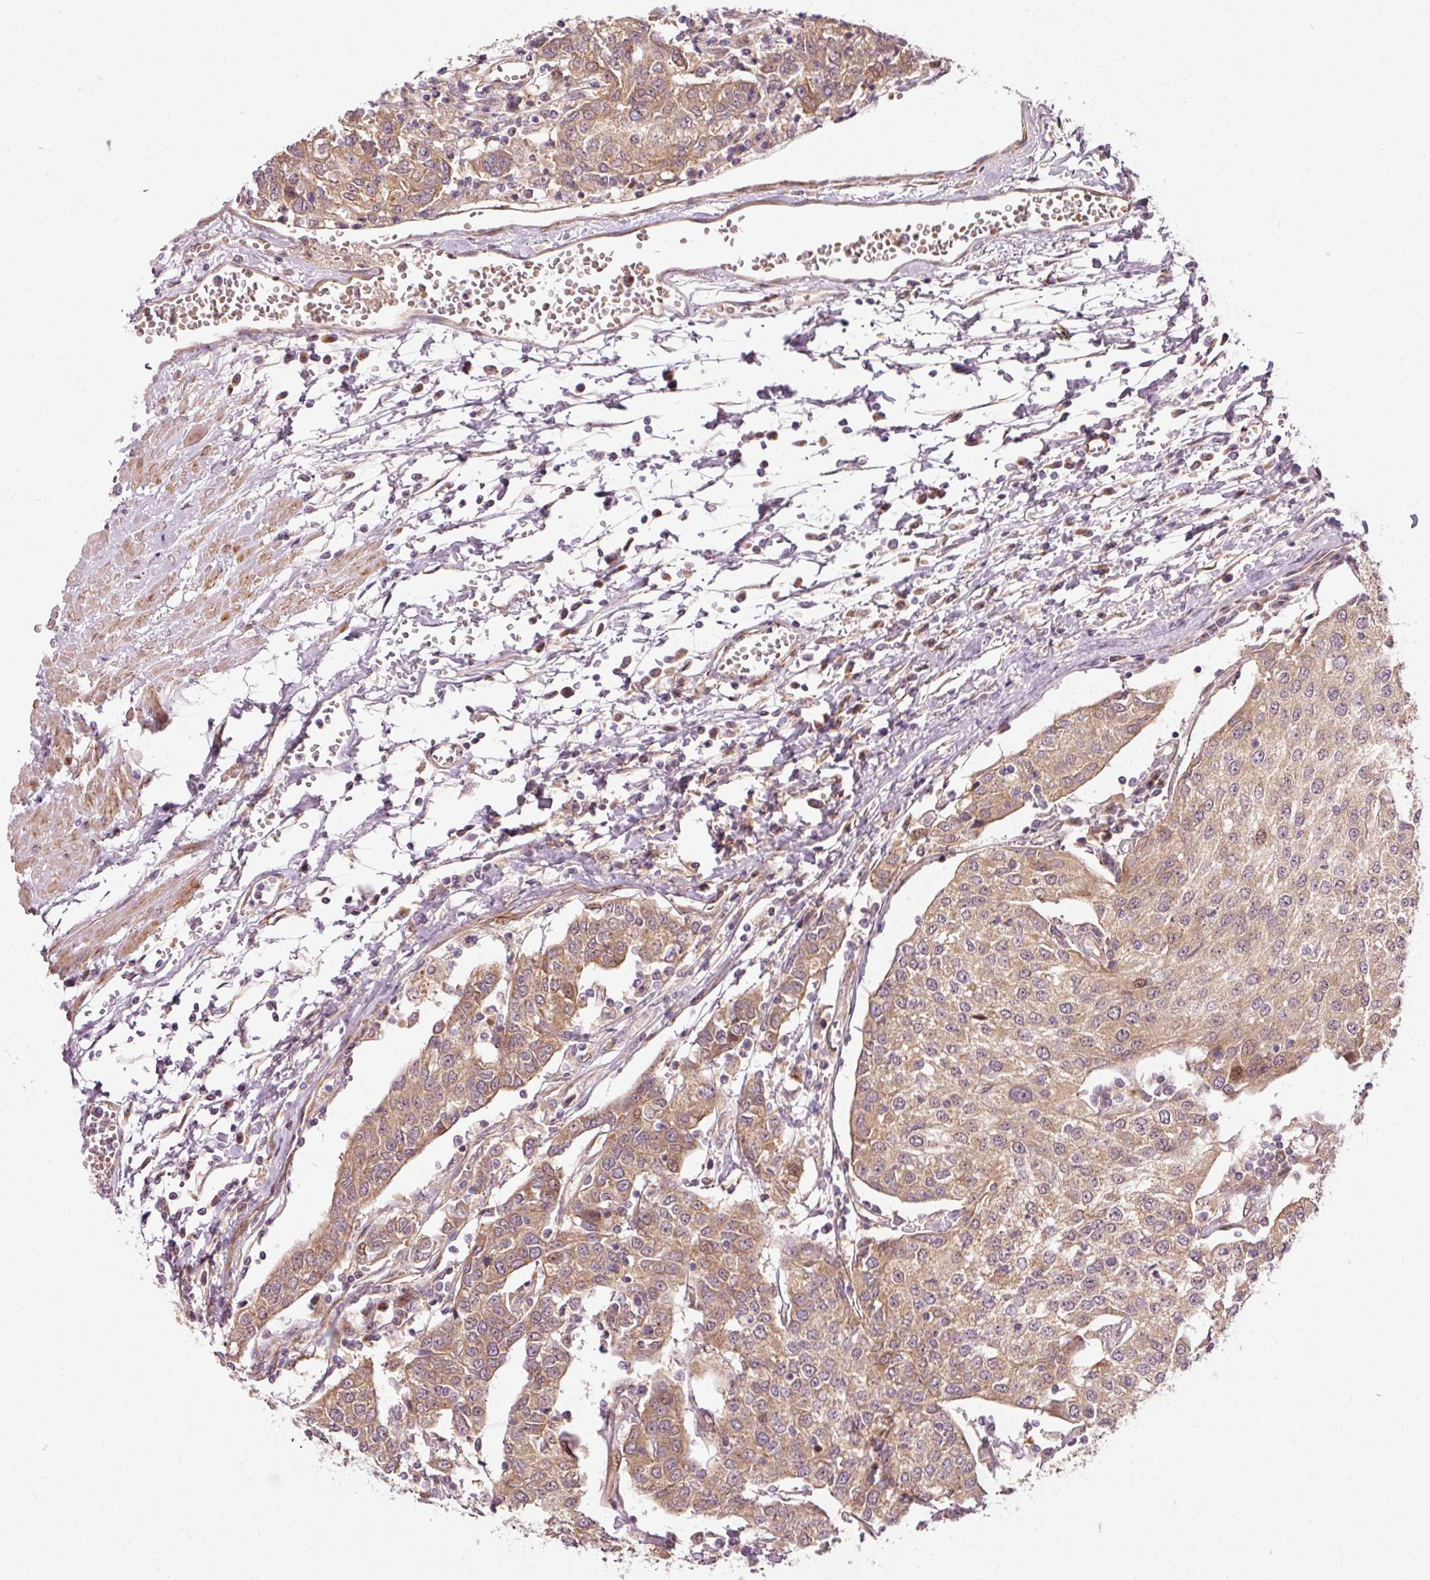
{"staining": {"intensity": "moderate", "quantity": ">75%", "location": "cytoplasmic/membranous"}, "tissue": "urothelial cancer", "cell_type": "Tumor cells", "image_type": "cancer", "snomed": [{"axis": "morphology", "description": "Urothelial carcinoma, High grade"}, {"axis": "topography", "description": "Urinary bladder"}], "caption": "Immunohistochemical staining of human urothelial cancer exhibits medium levels of moderate cytoplasmic/membranous protein staining in approximately >75% of tumor cells. Immunohistochemistry stains the protein of interest in brown and the nuclei are stained blue.", "gene": "PPP1R14B", "patient": {"sex": "female", "age": 85}}